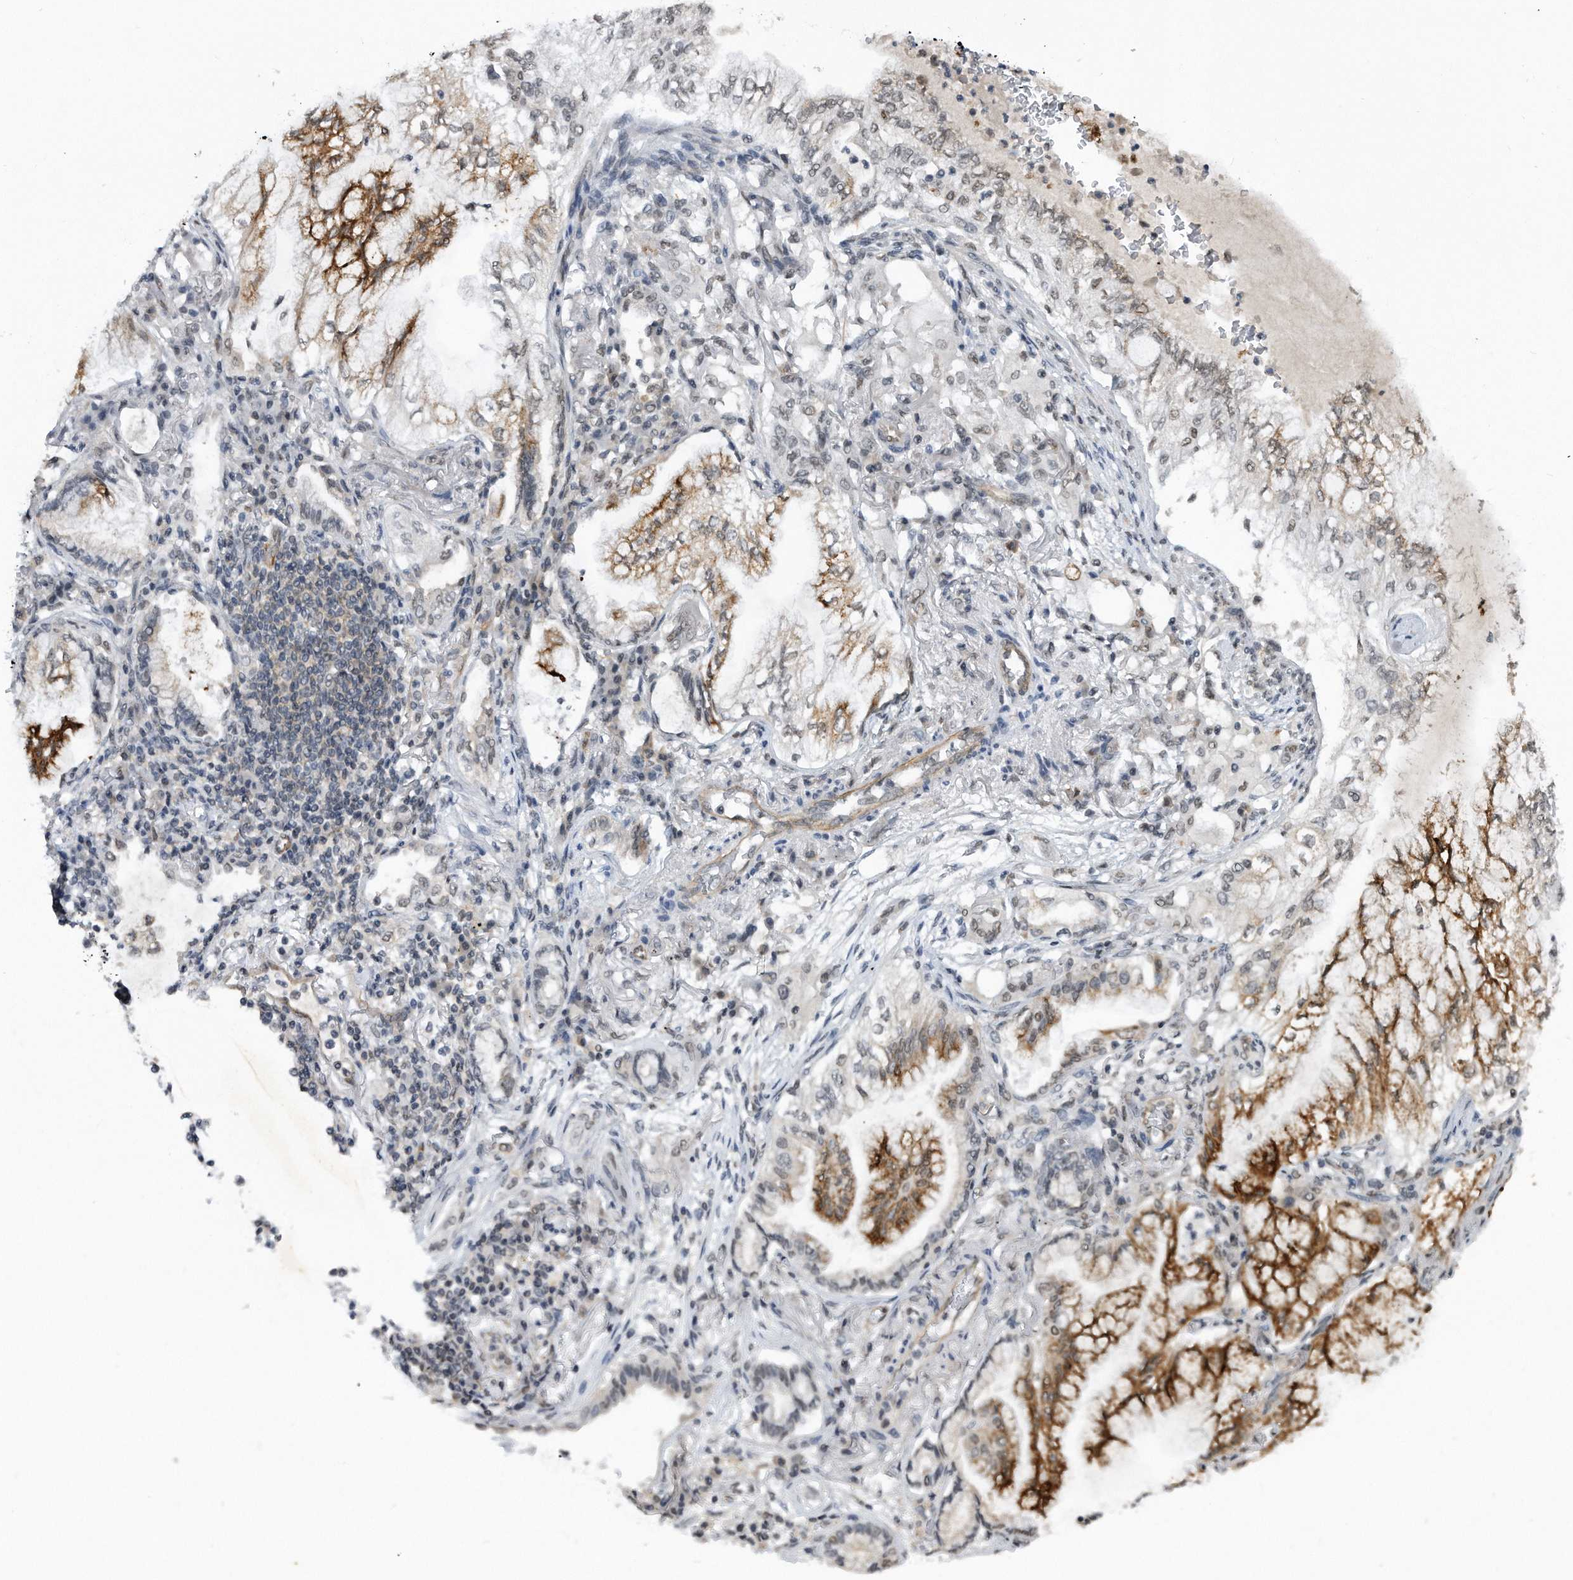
{"staining": {"intensity": "moderate", "quantity": "25%-75%", "location": "cytoplasmic/membranous"}, "tissue": "lung cancer", "cell_type": "Tumor cells", "image_type": "cancer", "snomed": [{"axis": "morphology", "description": "Adenocarcinoma, NOS"}, {"axis": "topography", "description": "Lung"}], "caption": "This photomicrograph shows IHC staining of human lung cancer (adenocarcinoma), with medium moderate cytoplasmic/membranous positivity in about 25%-75% of tumor cells.", "gene": "TP53INP1", "patient": {"sex": "female", "age": 70}}